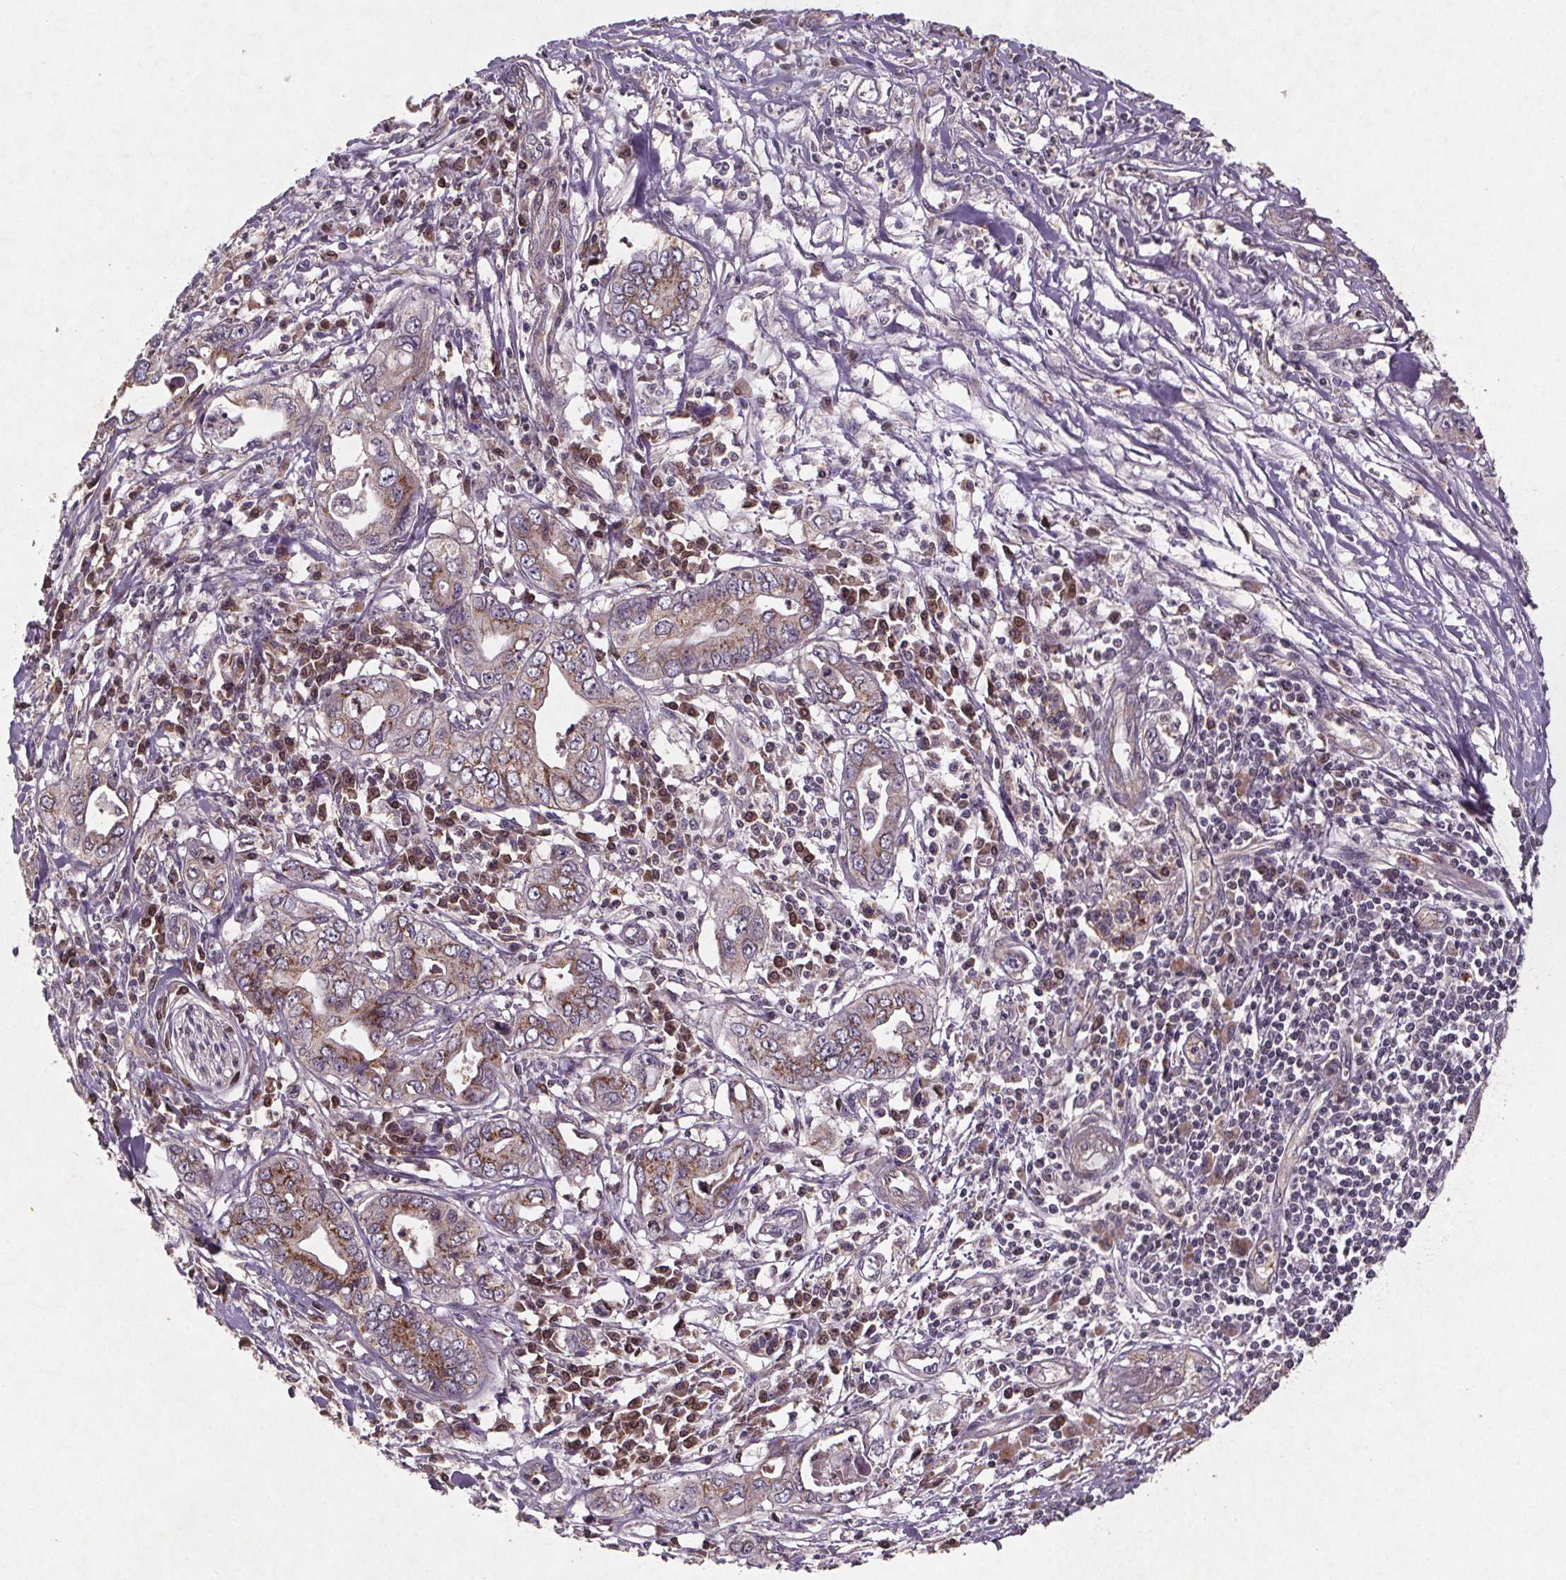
{"staining": {"intensity": "negative", "quantity": "none", "location": "none"}, "tissue": "pancreatic cancer", "cell_type": "Tumor cells", "image_type": "cancer", "snomed": [{"axis": "morphology", "description": "Adenocarcinoma, NOS"}, {"axis": "topography", "description": "Pancreas"}], "caption": "Tumor cells are negative for protein expression in human pancreatic adenocarcinoma. (Brightfield microscopy of DAB immunohistochemistry (IHC) at high magnification).", "gene": "STRN3", "patient": {"sex": "male", "age": 68}}